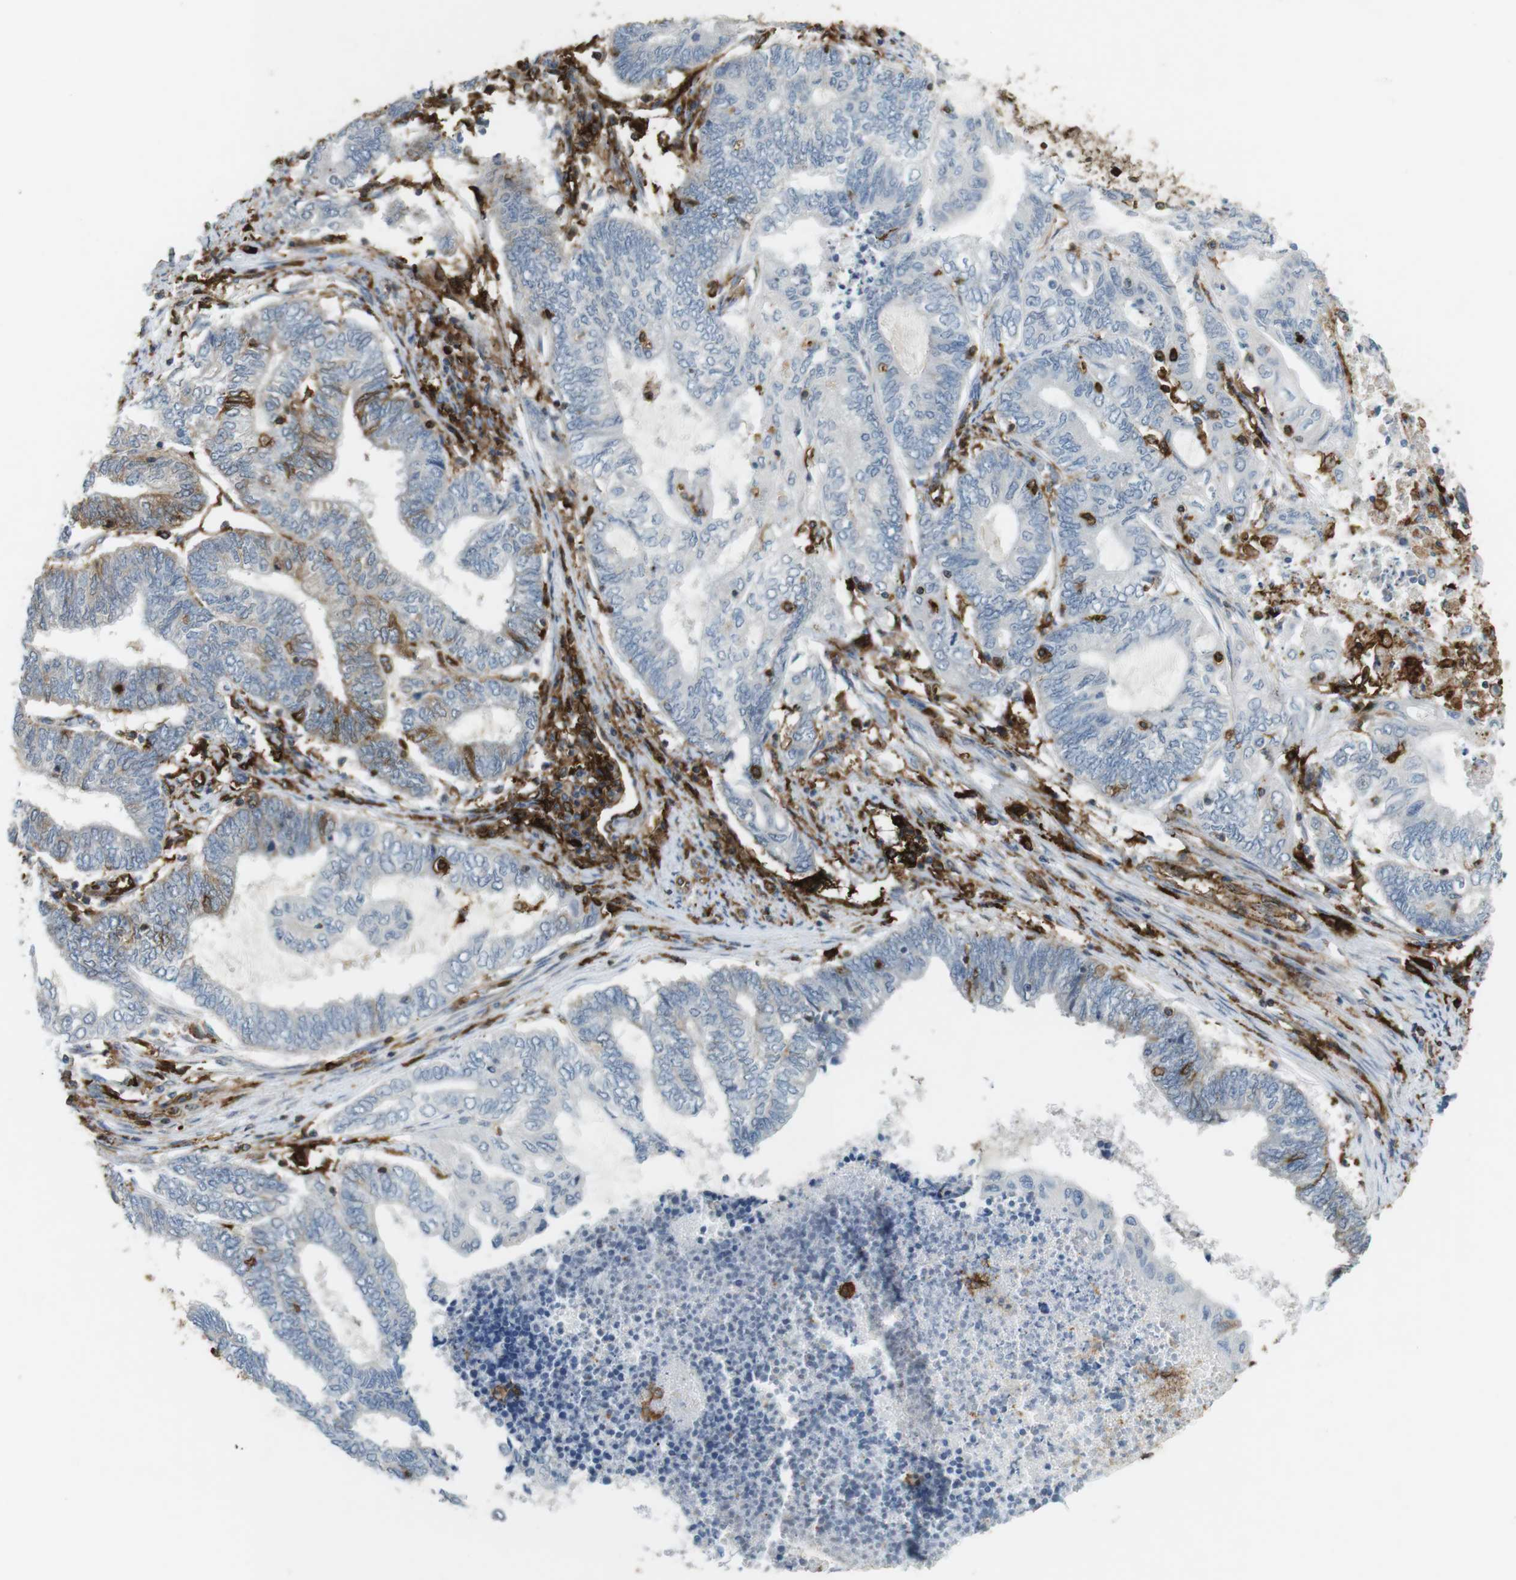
{"staining": {"intensity": "negative", "quantity": "none", "location": "none"}, "tissue": "endometrial cancer", "cell_type": "Tumor cells", "image_type": "cancer", "snomed": [{"axis": "morphology", "description": "Adenocarcinoma, NOS"}, {"axis": "topography", "description": "Uterus"}, {"axis": "topography", "description": "Endometrium"}], "caption": "Micrograph shows no protein positivity in tumor cells of endometrial adenocarcinoma tissue.", "gene": "HLA-DRA", "patient": {"sex": "female", "age": 70}}